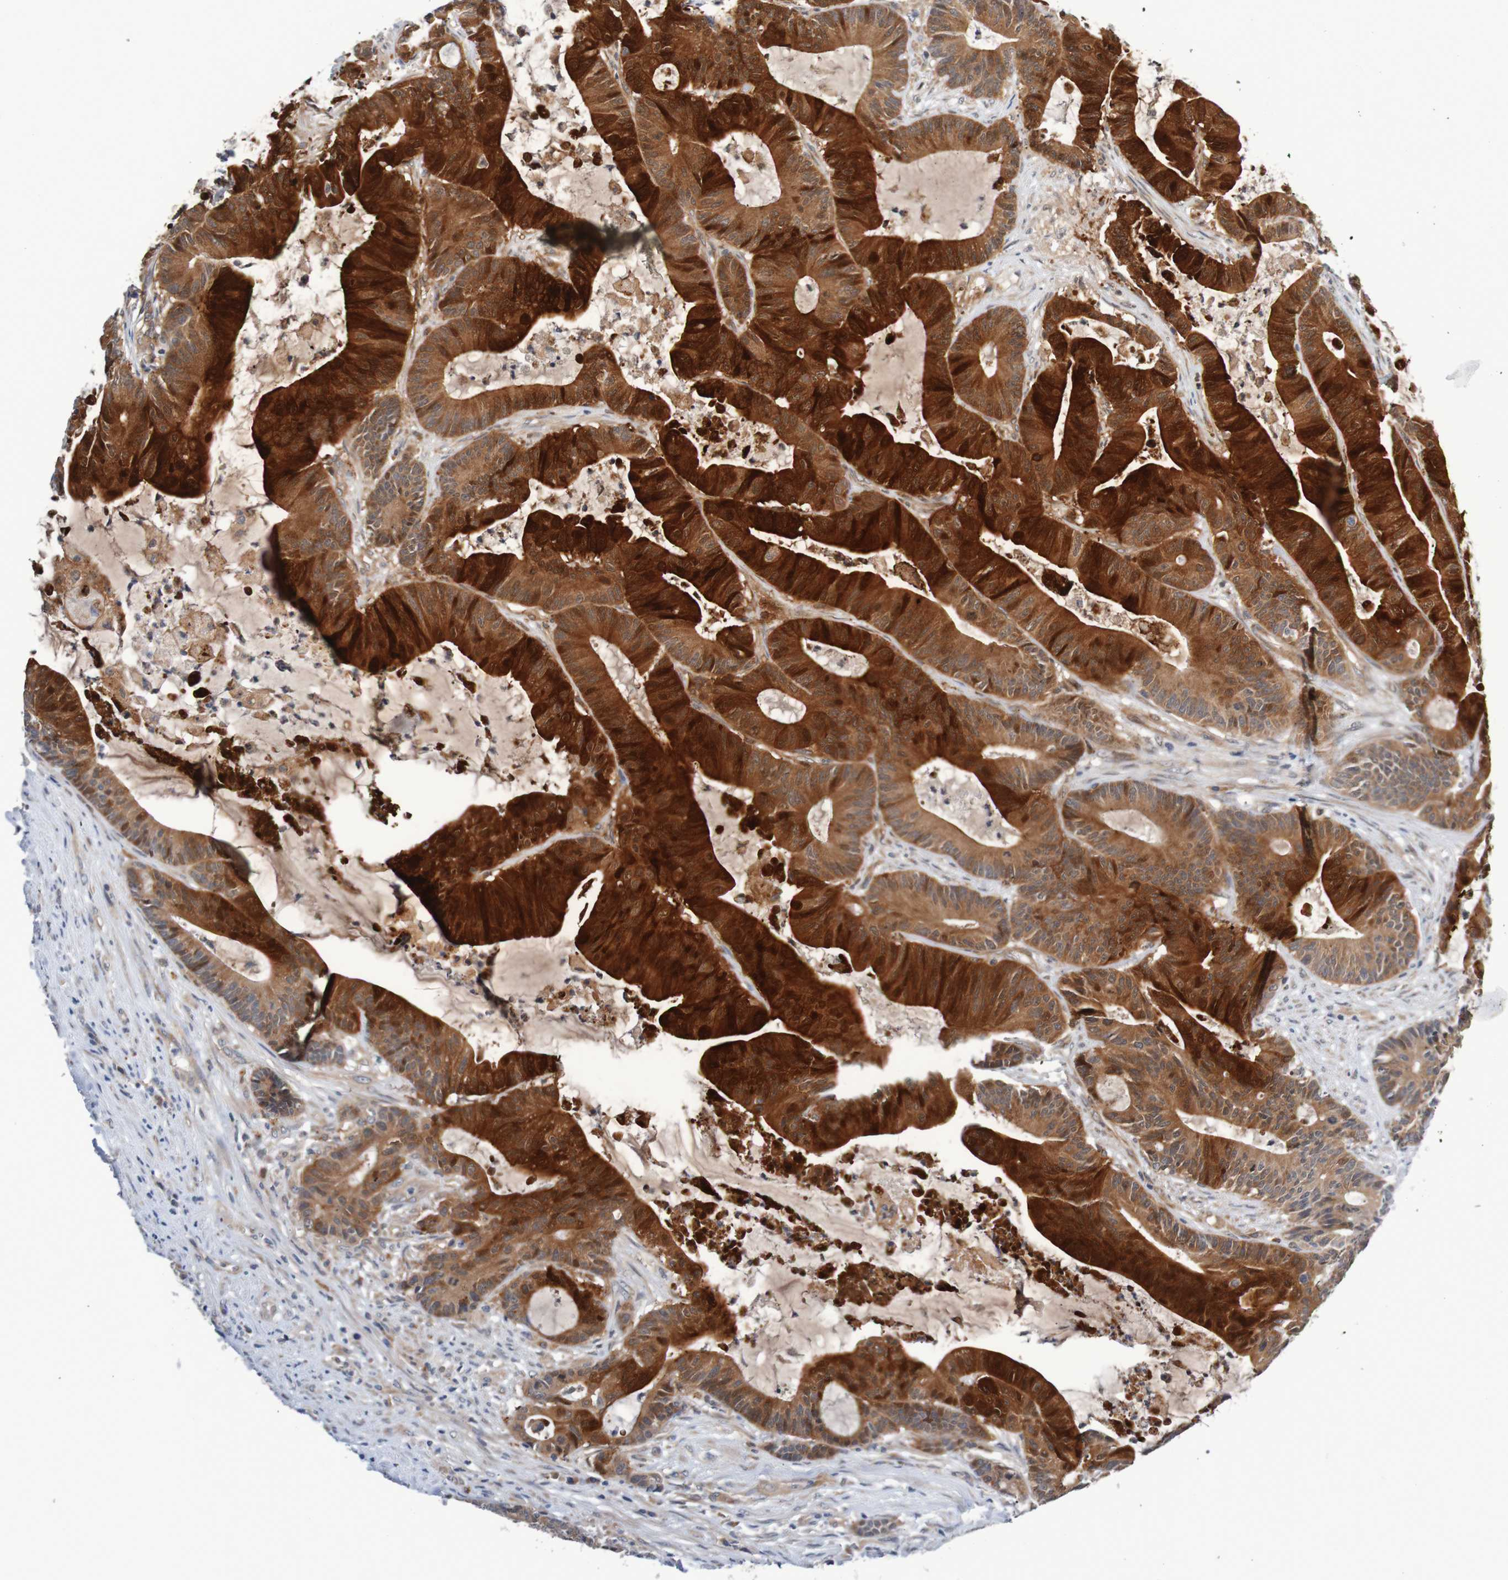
{"staining": {"intensity": "strong", "quantity": ">75%", "location": "cytoplasmic/membranous"}, "tissue": "colorectal cancer", "cell_type": "Tumor cells", "image_type": "cancer", "snomed": [{"axis": "morphology", "description": "Adenocarcinoma, NOS"}, {"axis": "topography", "description": "Colon"}], "caption": "This is a photomicrograph of IHC staining of adenocarcinoma (colorectal), which shows strong positivity in the cytoplasmic/membranous of tumor cells.", "gene": "CPED1", "patient": {"sex": "female", "age": 84}}